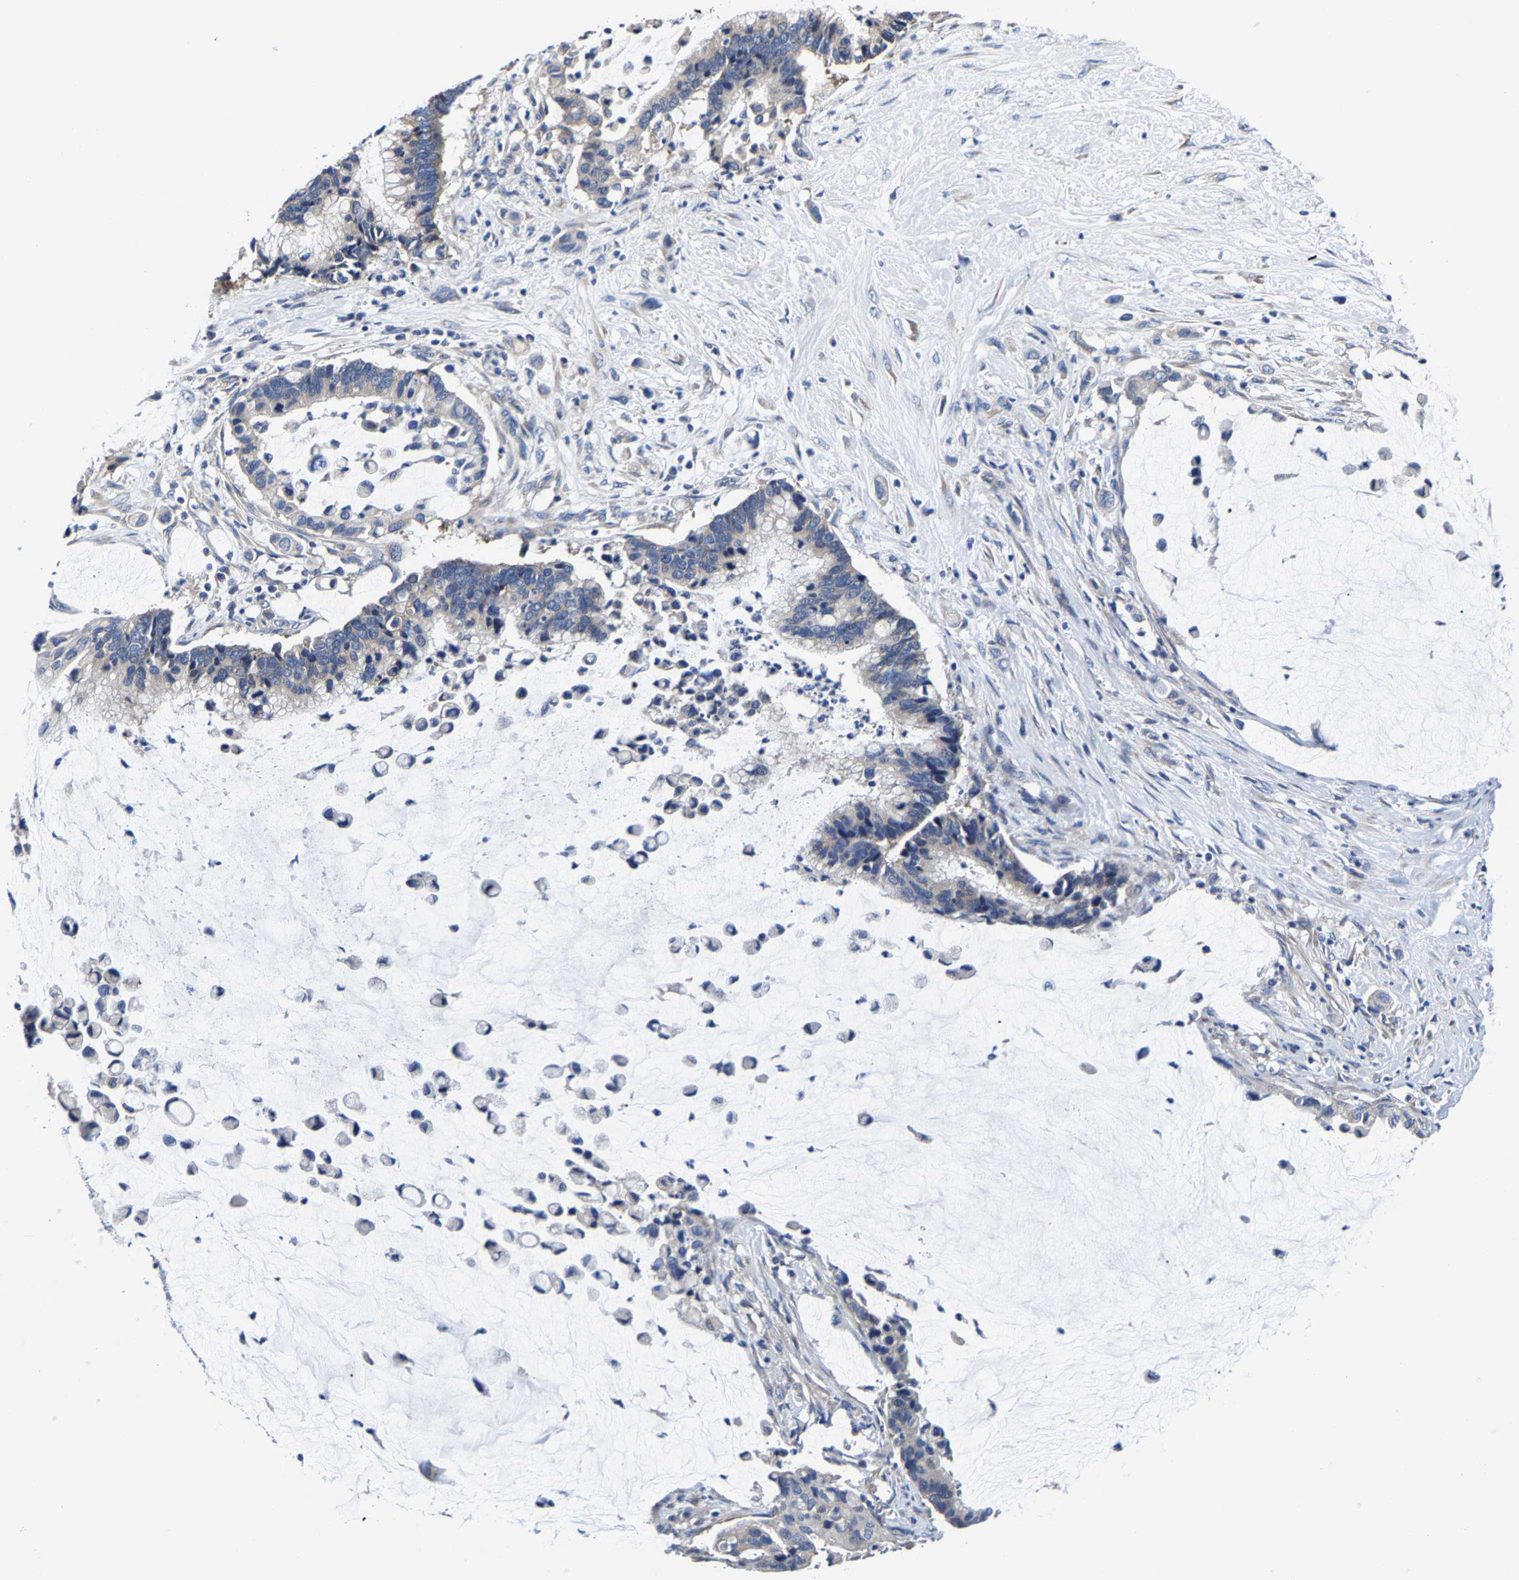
{"staining": {"intensity": "weak", "quantity": "<25%", "location": "cytoplasmic/membranous"}, "tissue": "pancreatic cancer", "cell_type": "Tumor cells", "image_type": "cancer", "snomed": [{"axis": "morphology", "description": "Adenocarcinoma, NOS"}, {"axis": "topography", "description": "Pancreas"}], "caption": "Tumor cells show no significant positivity in pancreatic cancer.", "gene": "SRPK2", "patient": {"sex": "male", "age": 41}}